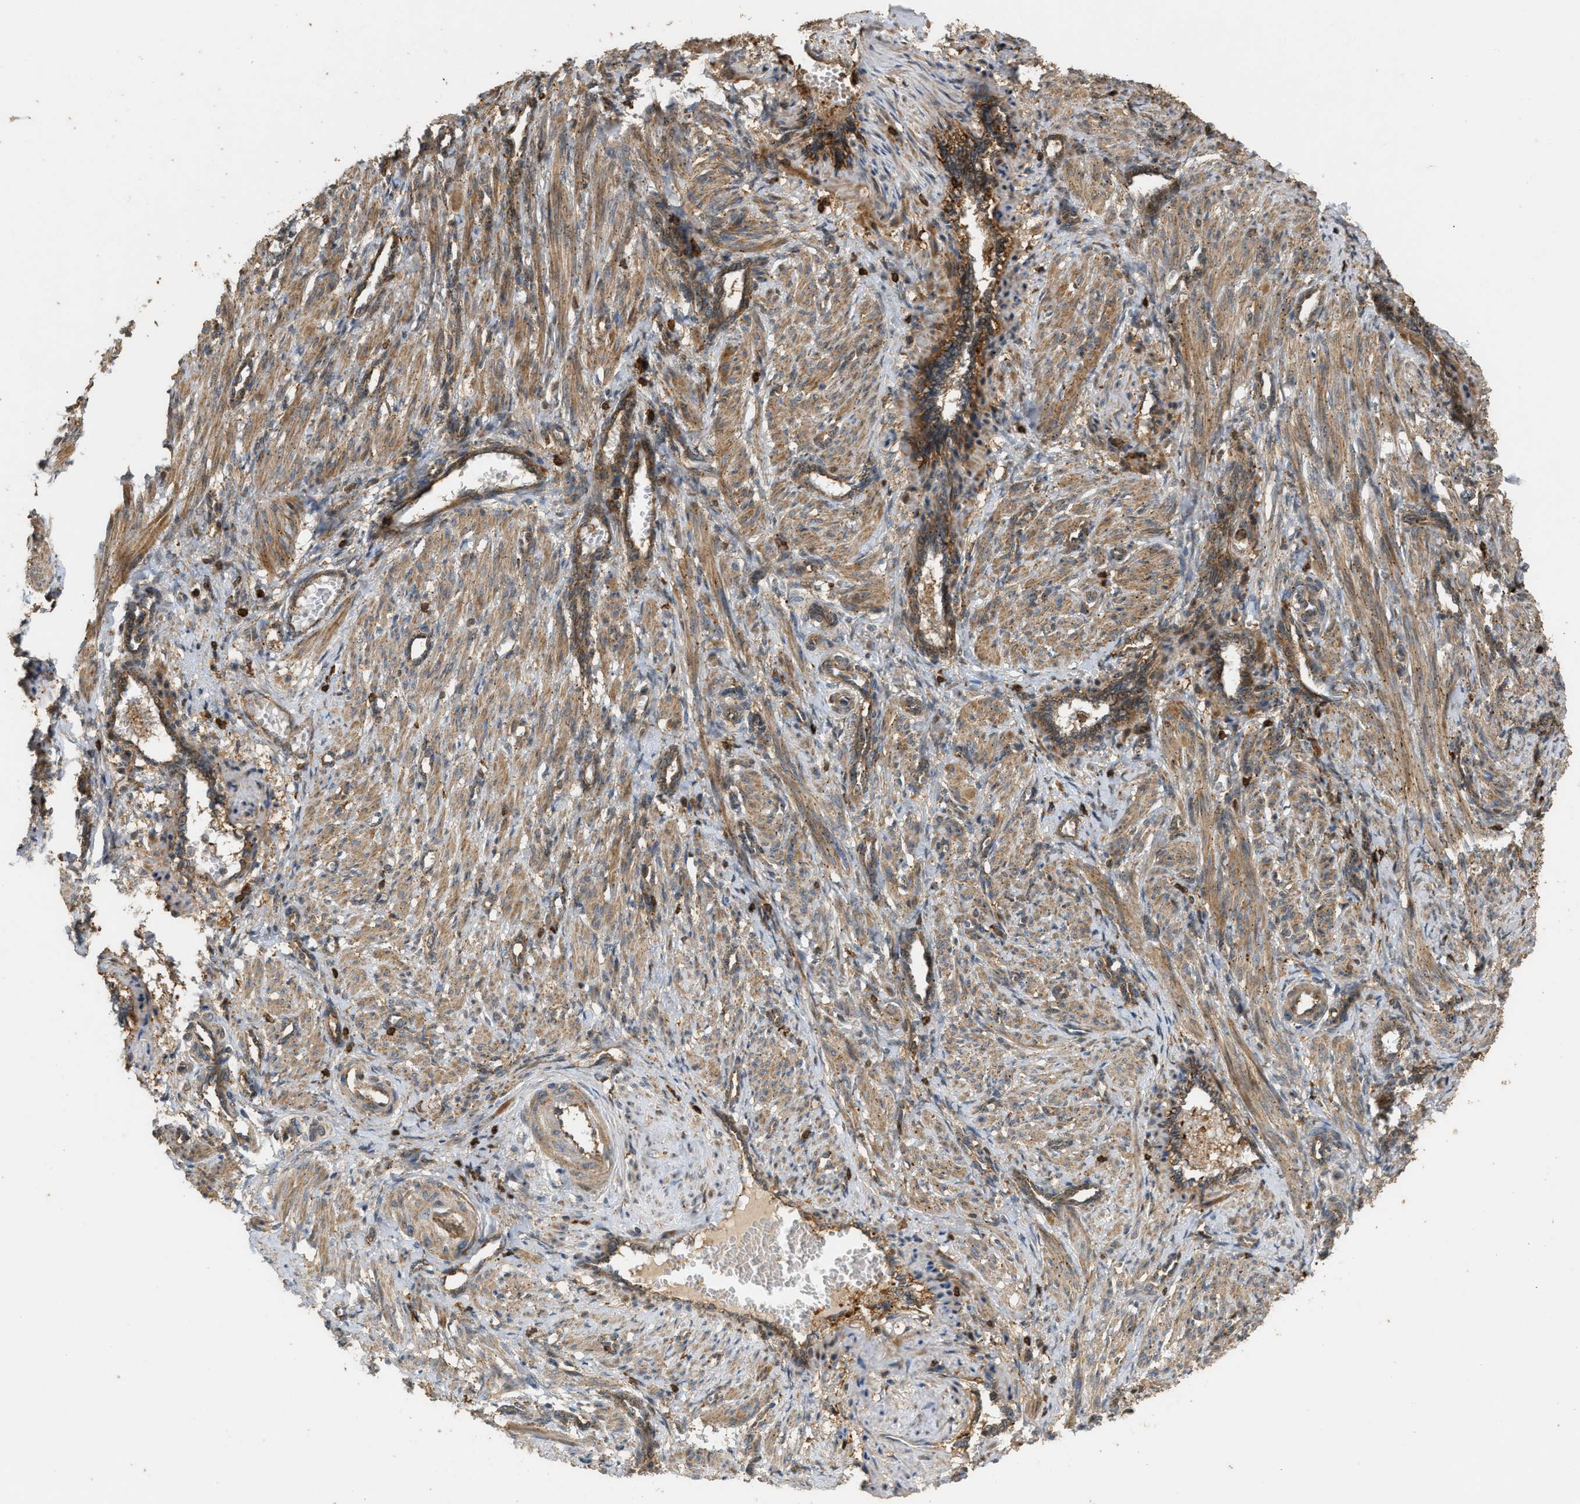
{"staining": {"intensity": "moderate", "quantity": ">75%", "location": "cytoplasmic/membranous"}, "tissue": "smooth muscle", "cell_type": "Smooth muscle cells", "image_type": "normal", "snomed": [{"axis": "morphology", "description": "Normal tissue, NOS"}, {"axis": "topography", "description": "Endometrium"}], "caption": "Protein staining demonstrates moderate cytoplasmic/membranous staining in about >75% of smooth muscle cells in benign smooth muscle. Immunohistochemistry stains the protein of interest in brown and the nuclei are stained blue.", "gene": "ENSG00000282218", "patient": {"sex": "female", "age": 33}}